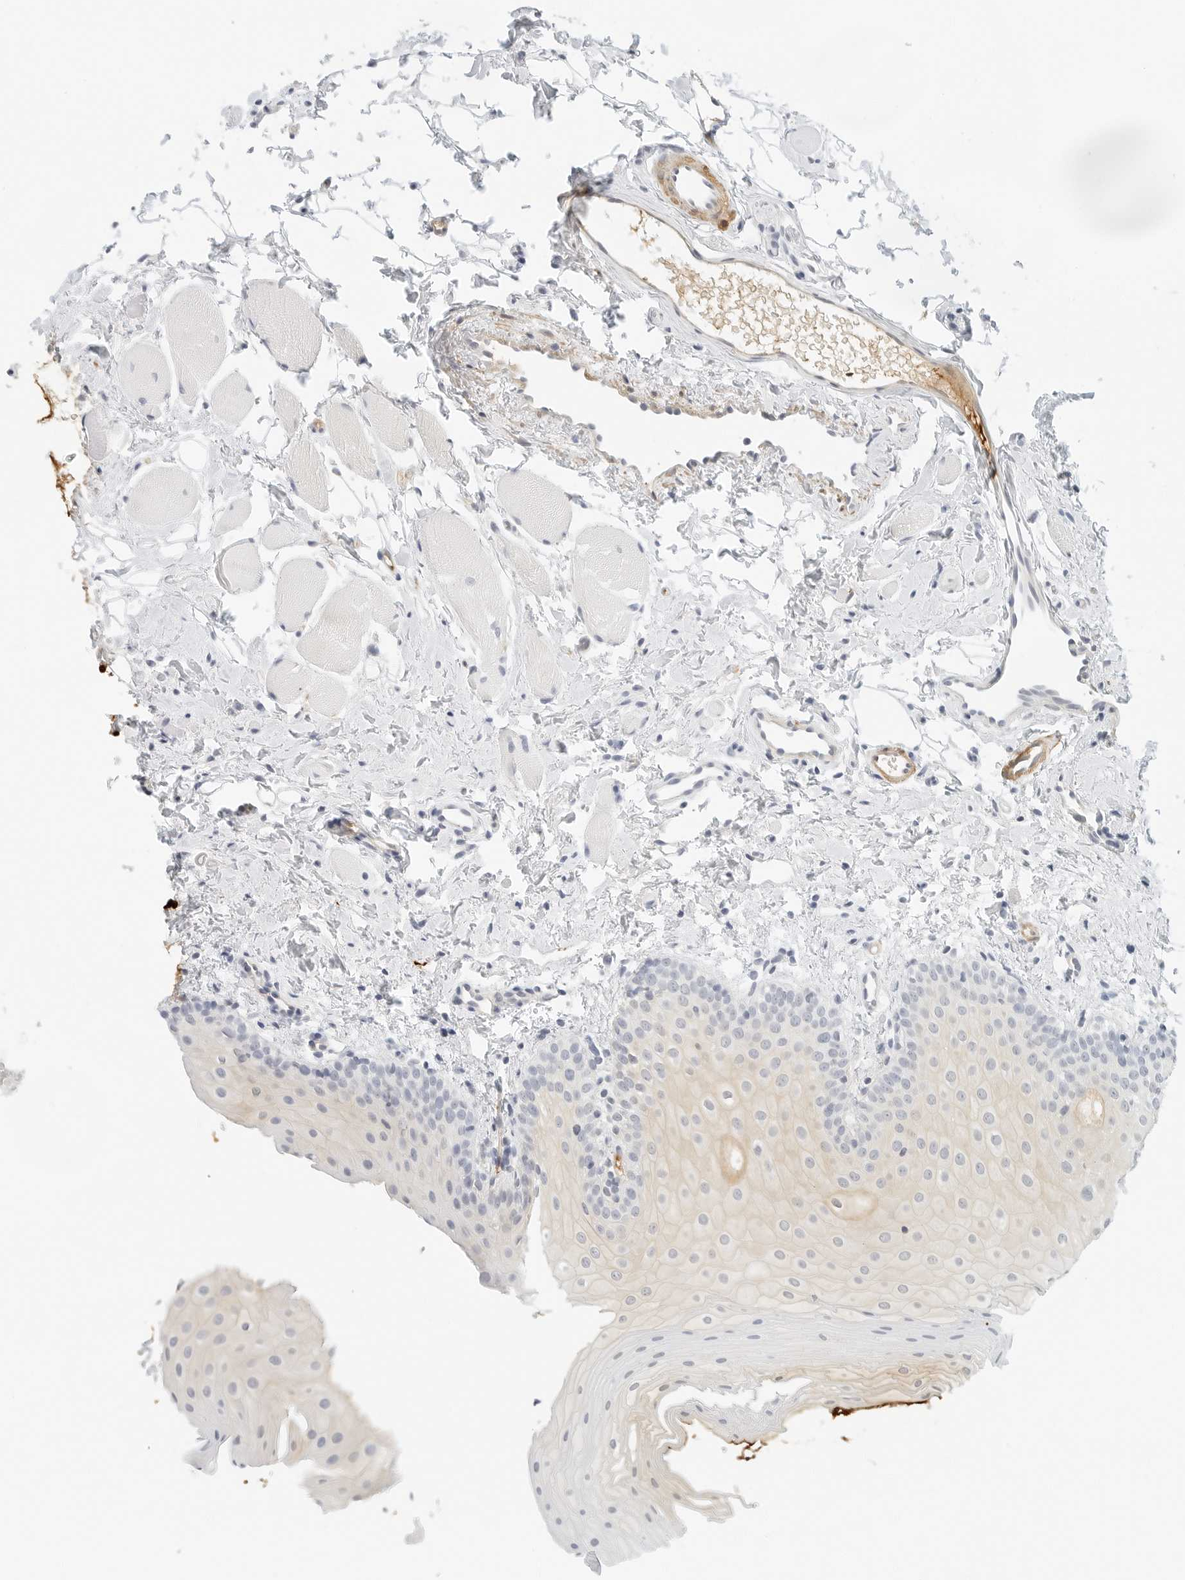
{"staining": {"intensity": "negative", "quantity": "none", "location": "none"}, "tissue": "oral mucosa", "cell_type": "Squamous epithelial cells", "image_type": "normal", "snomed": [{"axis": "morphology", "description": "Normal tissue, NOS"}, {"axis": "topography", "description": "Oral tissue"}], "caption": "The image exhibits no significant positivity in squamous epithelial cells of oral mucosa. The staining is performed using DAB (3,3'-diaminobenzidine) brown chromogen with nuclei counter-stained in using hematoxylin.", "gene": "PKDCC", "patient": {"sex": "male", "age": 28}}